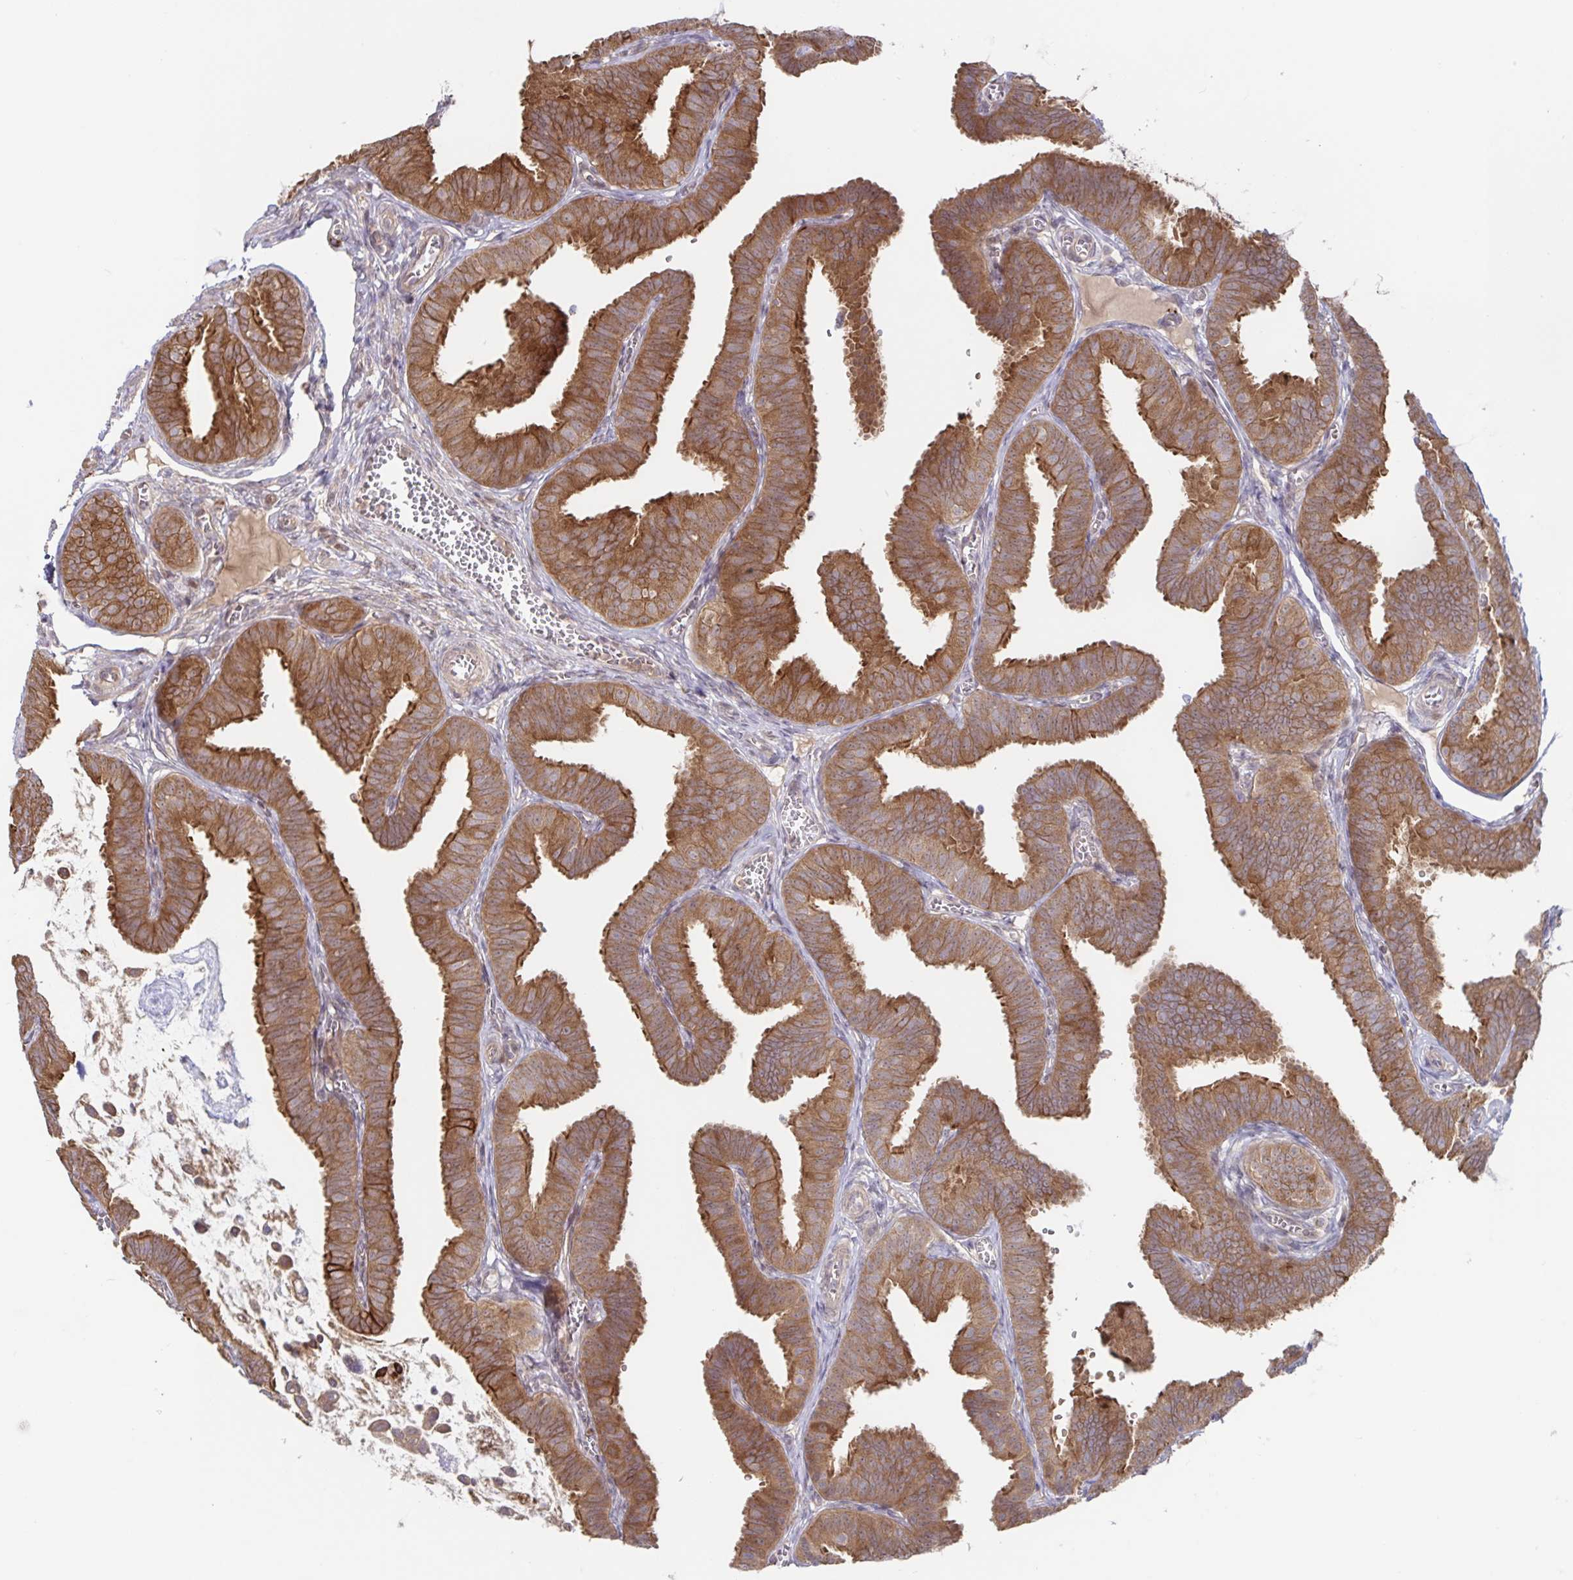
{"staining": {"intensity": "moderate", "quantity": ">75%", "location": "cytoplasmic/membranous"}, "tissue": "fallopian tube", "cell_type": "Glandular cells", "image_type": "normal", "snomed": [{"axis": "morphology", "description": "Normal tissue, NOS"}, {"axis": "topography", "description": "Fallopian tube"}], "caption": "Protein expression analysis of benign fallopian tube reveals moderate cytoplasmic/membranous expression in about >75% of glandular cells.", "gene": "AACS", "patient": {"sex": "female", "age": 25}}